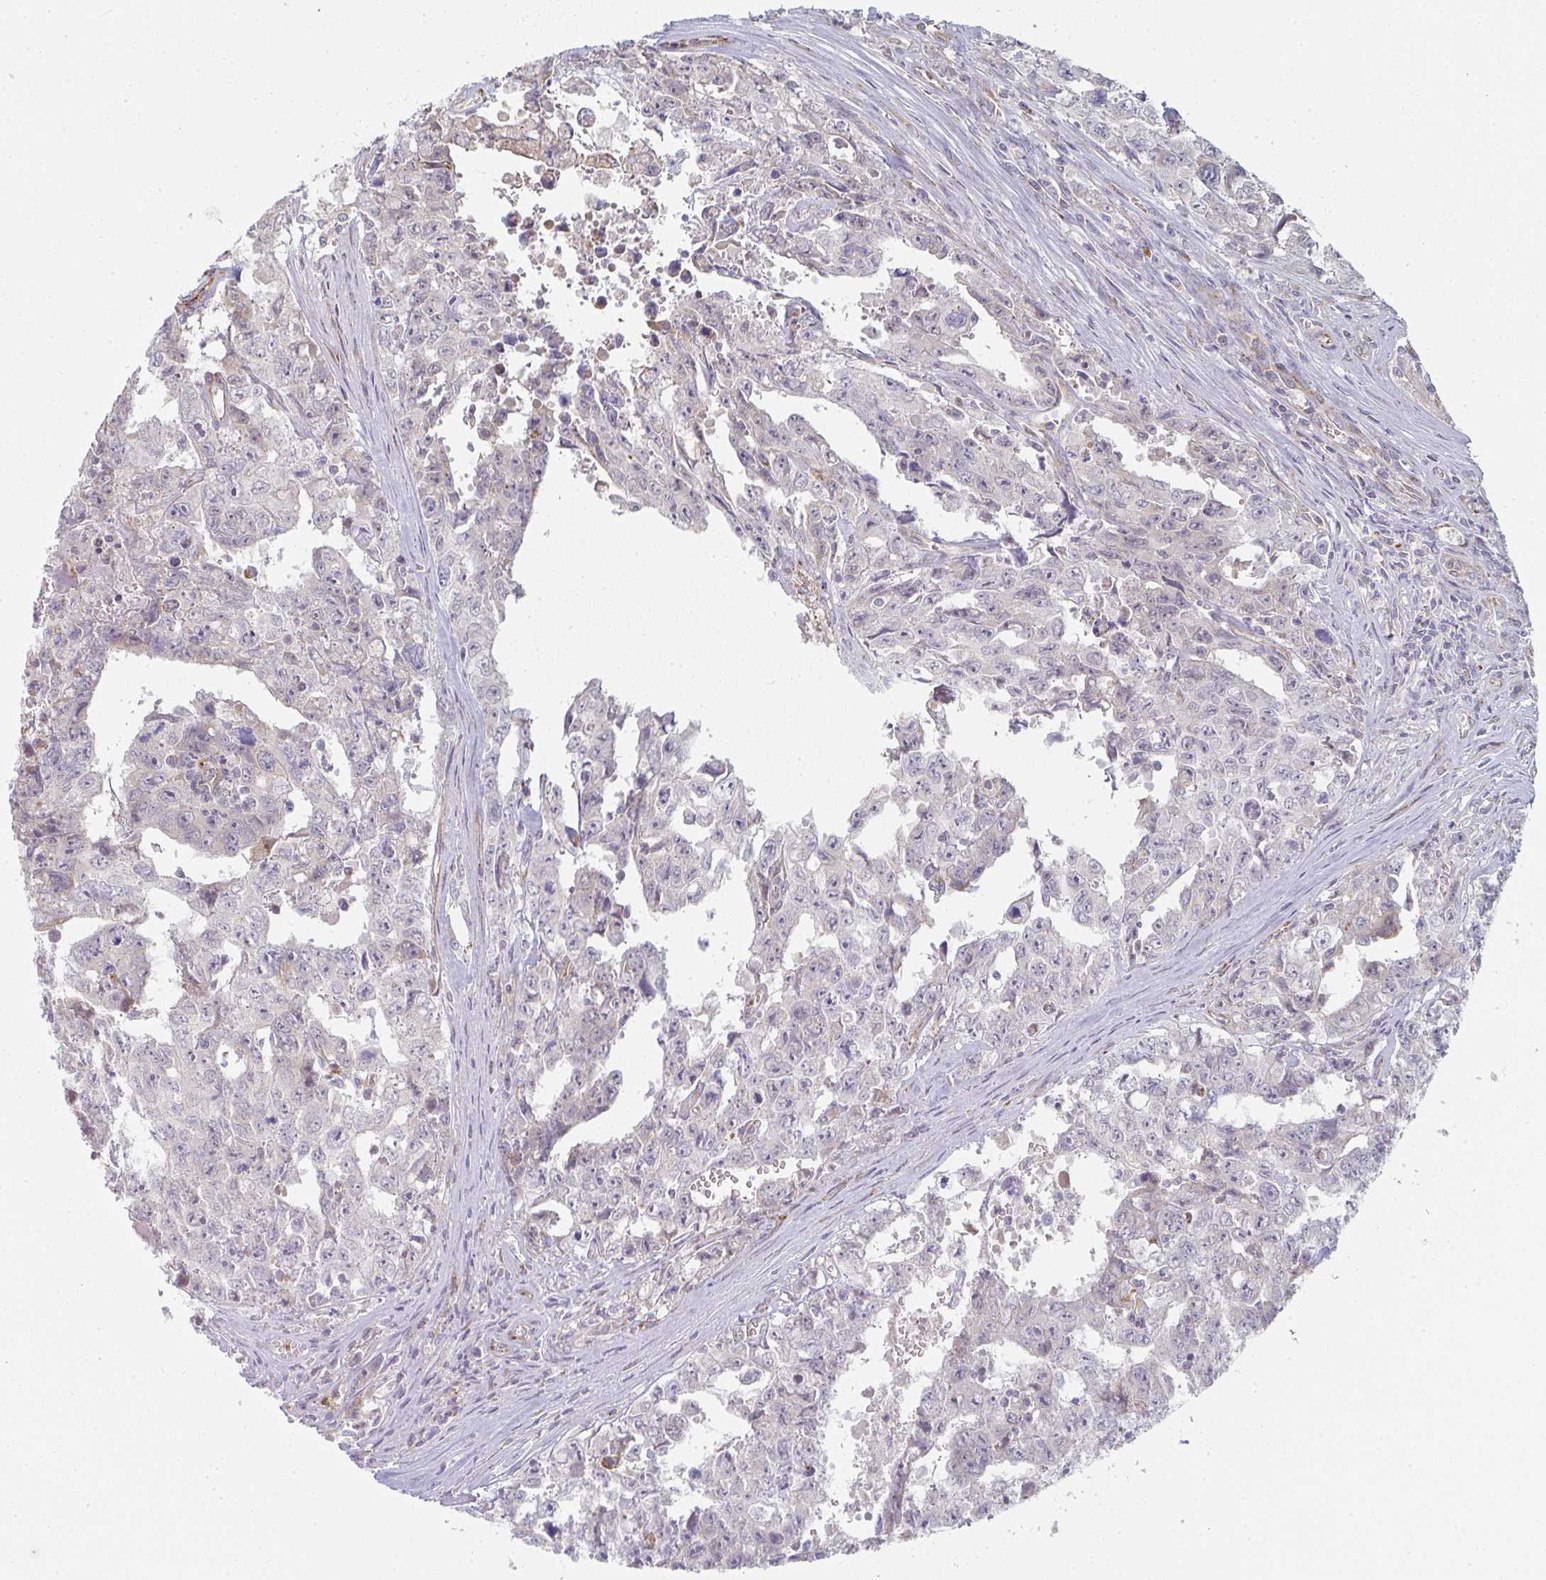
{"staining": {"intensity": "negative", "quantity": "none", "location": "none"}, "tissue": "testis cancer", "cell_type": "Tumor cells", "image_type": "cancer", "snomed": [{"axis": "morphology", "description": "Carcinoma, Embryonal, NOS"}, {"axis": "topography", "description": "Testis"}], "caption": "This is a histopathology image of immunohistochemistry (IHC) staining of testis cancer (embryonal carcinoma), which shows no staining in tumor cells. Brightfield microscopy of immunohistochemistry stained with DAB (3,3'-diaminobenzidine) (brown) and hematoxylin (blue), captured at high magnification.", "gene": "ZNF526", "patient": {"sex": "male", "age": 24}}